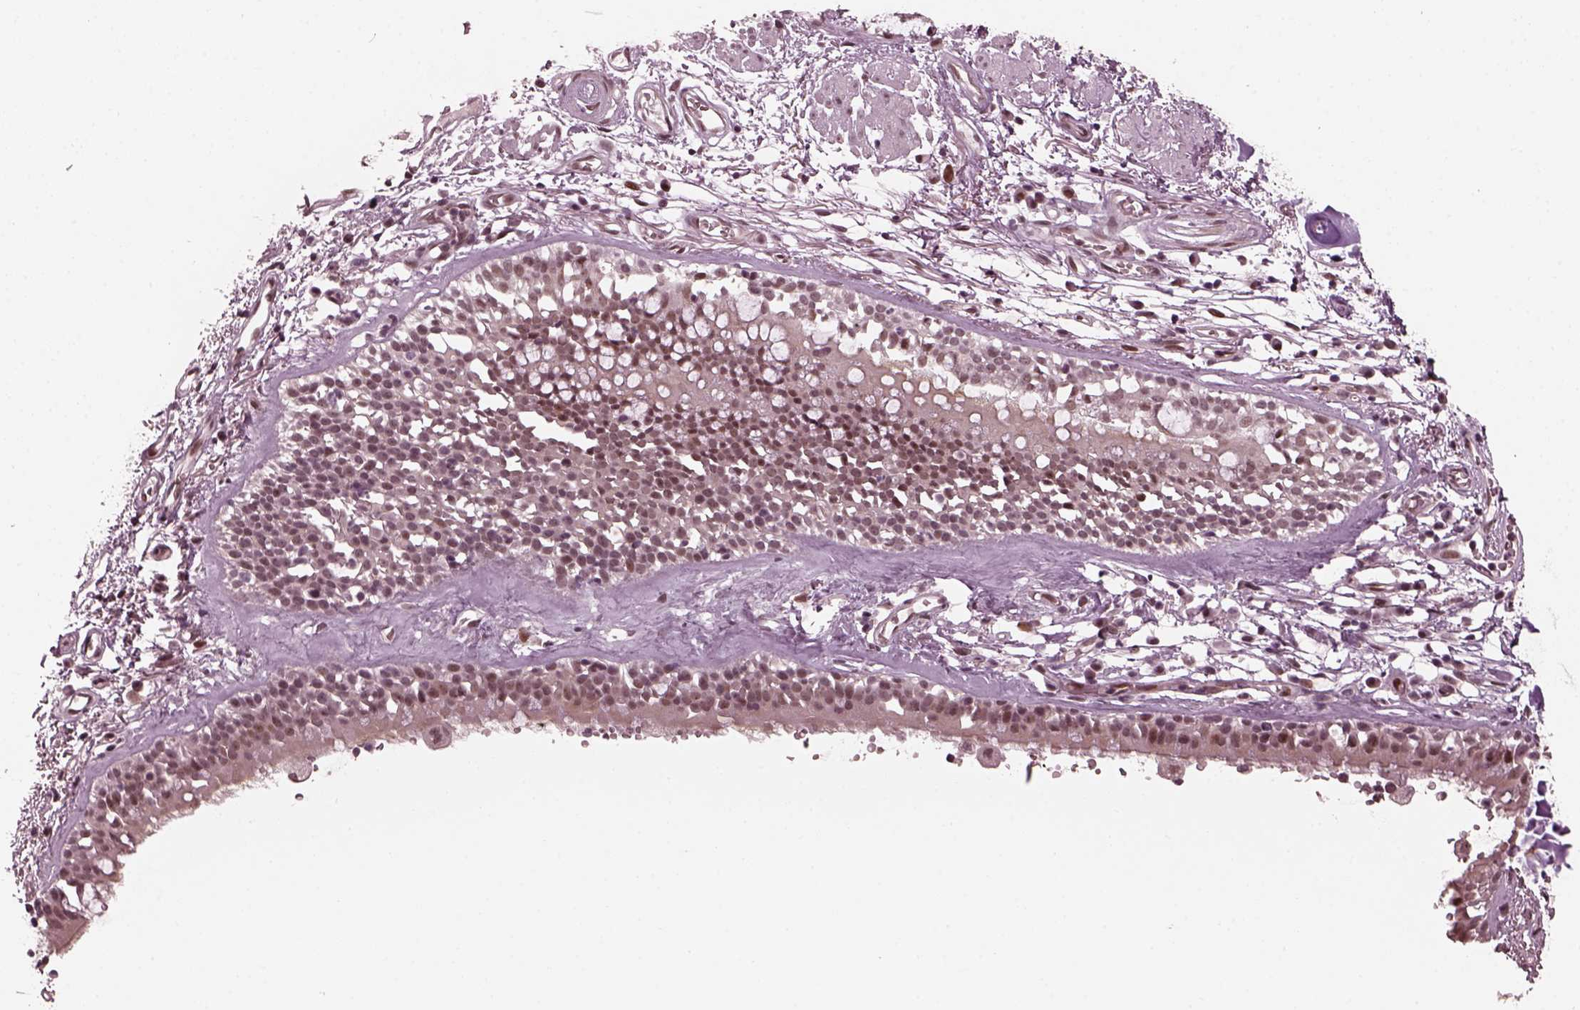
{"staining": {"intensity": "negative", "quantity": "none", "location": "none"}, "tissue": "adipose tissue", "cell_type": "Adipocytes", "image_type": "normal", "snomed": [{"axis": "morphology", "description": "Normal tissue, NOS"}, {"axis": "topography", "description": "Cartilage tissue"}, {"axis": "topography", "description": "Bronchus"}], "caption": "Immunohistochemistry micrograph of unremarkable human adipose tissue stained for a protein (brown), which demonstrates no expression in adipocytes. The staining was performed using DAB (3,3'-diaminobenzidine) to visualize the protein expression in brown, while the nuclei were stained in blue with hematoxylin (Magnification: 20x).", "gene": "TRIB3", "patient": {"sex": "male", "age": 58}}